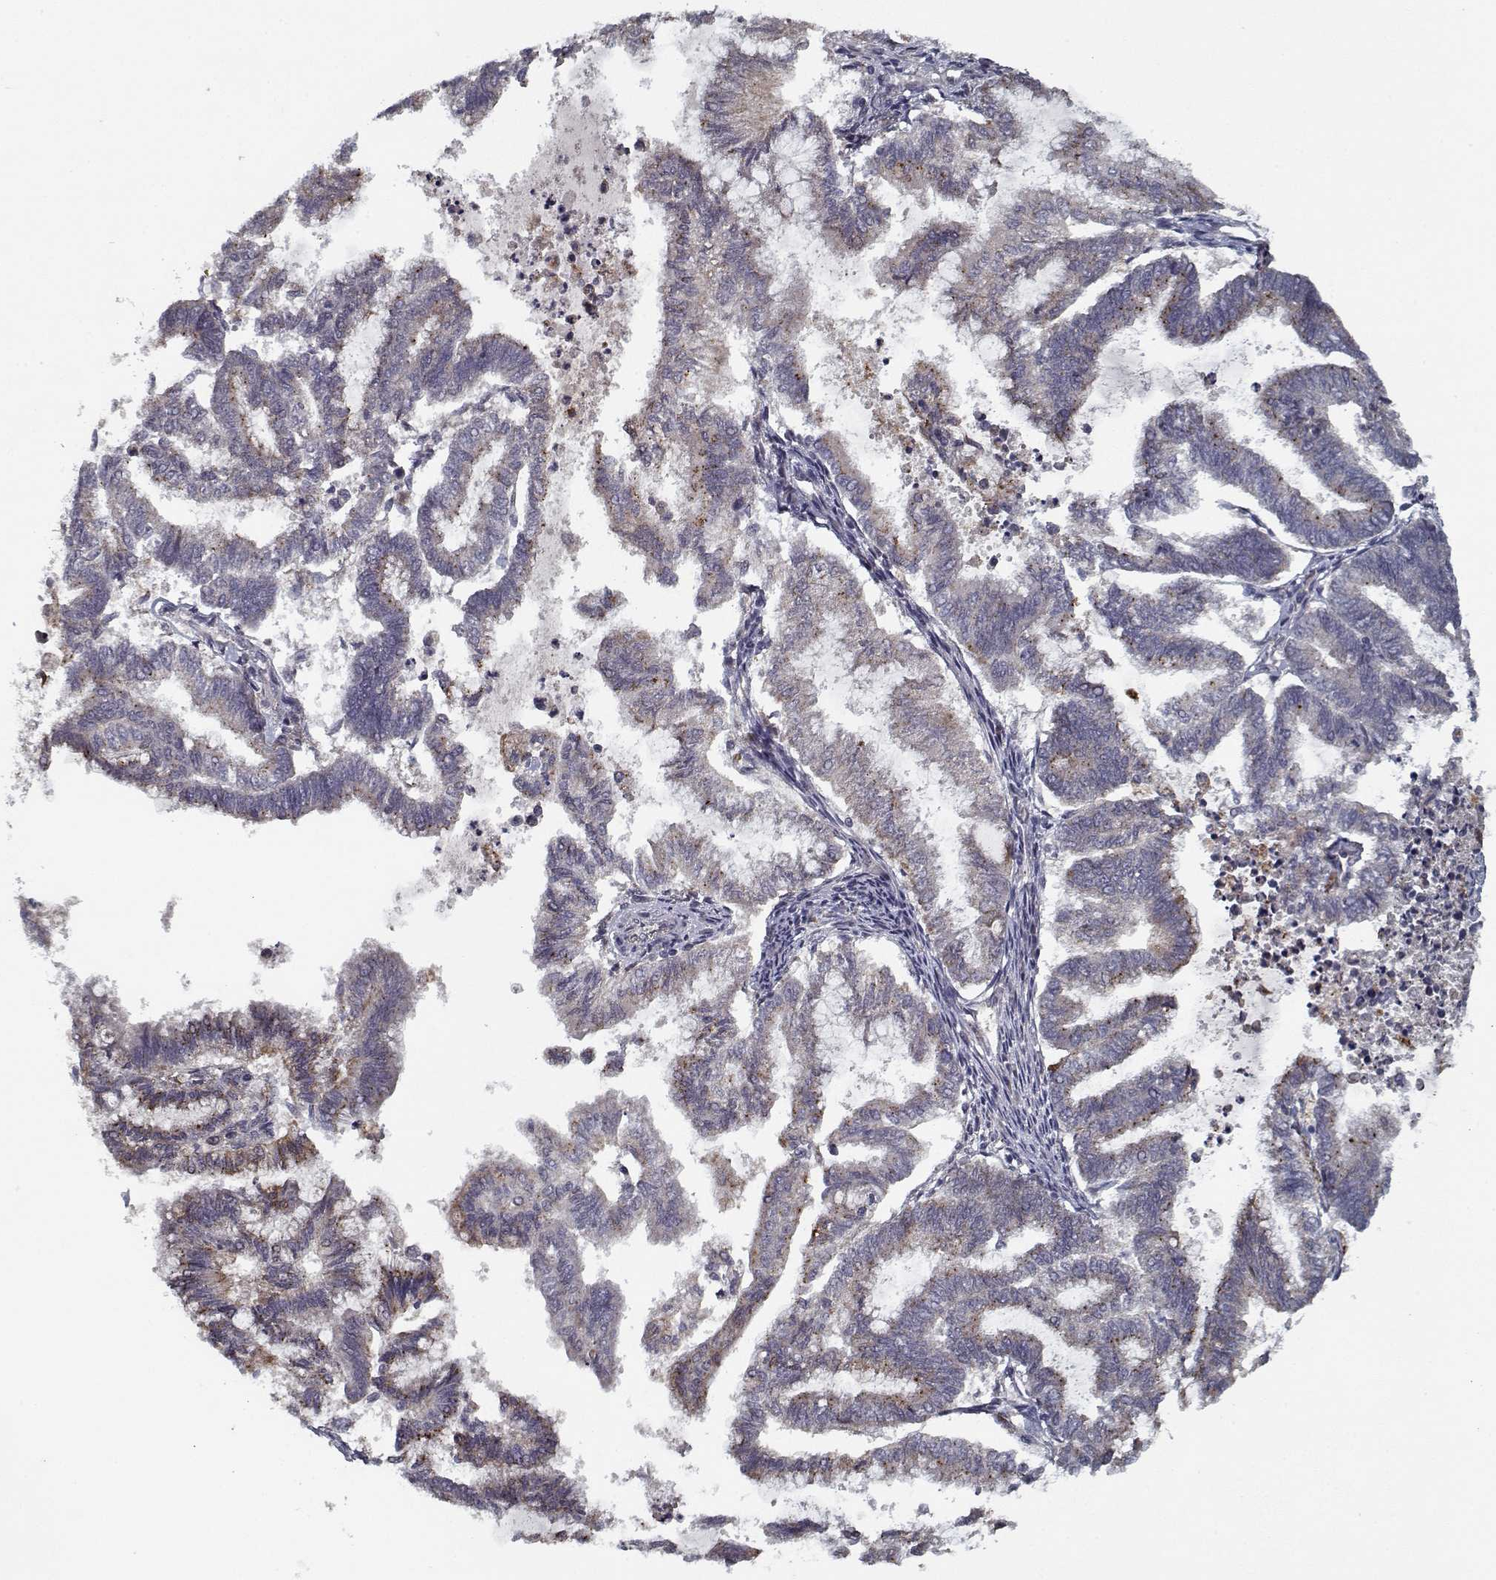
{"staining": {"intensity": "moderate", "quantity": "<25%", "location": "cytoplasmic/membranous"}, "tissue": "endometrial cancer", "cell_type": "Tumor cells", "image_type": "cancer", "snomed": [{"axis": "morphology", "description": "Adenocarcinoma, NOS"}, {"axis": "topography", "description": "Endometrium"}], "caption": "IHC staining of endometrial adenocarcinoma, which displays low levels of moderate cytoplasmic/membranous expression in about <25% of tumor cells indicating moderate cytoplasmic/membranous protein positivity. The staining was performed using DAB (brown) for protein detection and nuclei were counterstained in hematoxylin (blue).", "gene": "NLK", "patient": {"sex": "female", "age": 79}}